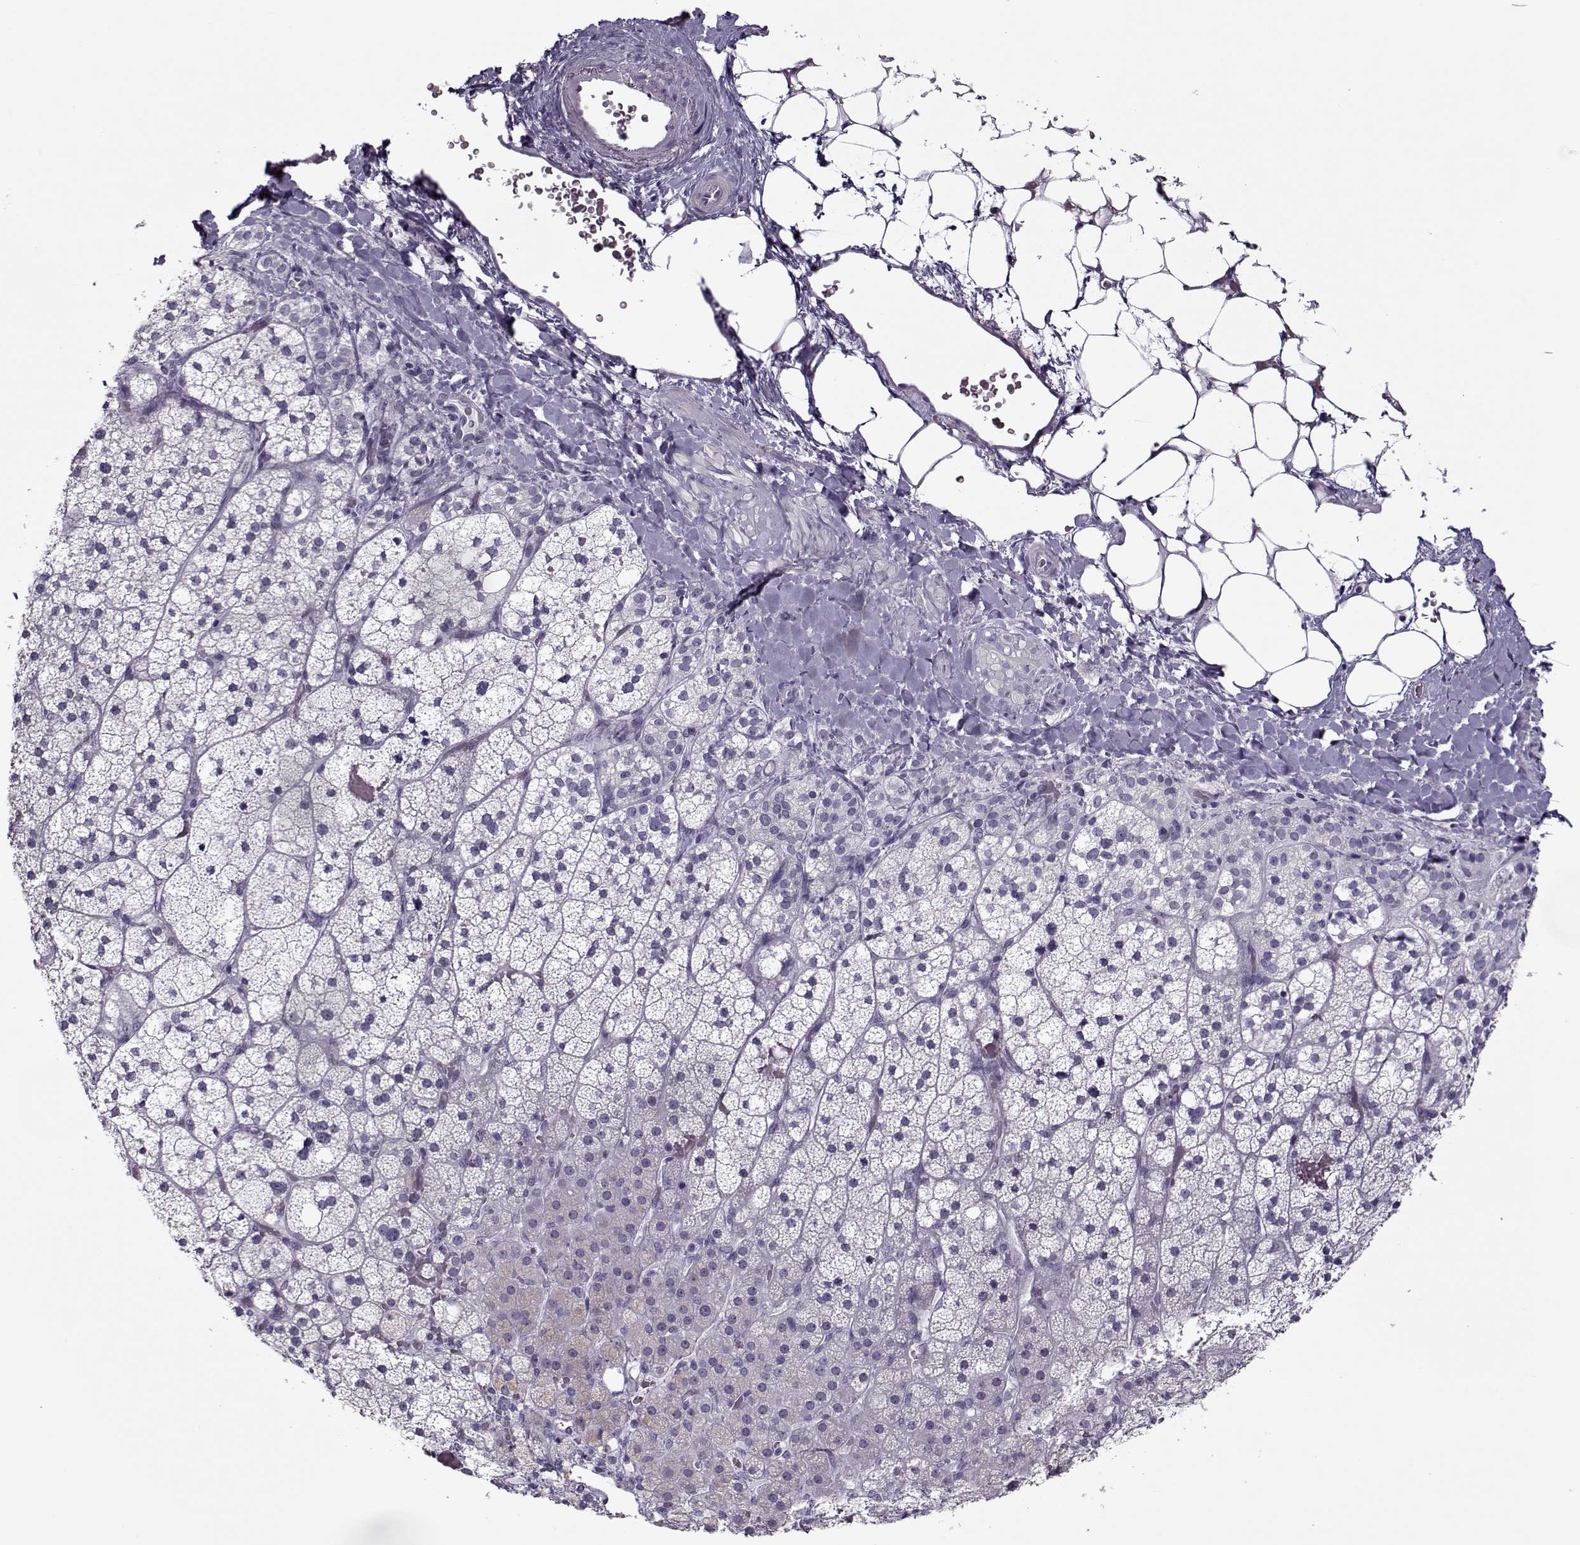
{"staining": {"intensity": "negative", "quantity": "none", "location": "none"}, "tissue": "adrenal gland", "cell_type": "Glandular cells", "image_type": "normal", "snomed": [{"axis": "morphology", "description": "Normal tissue, NOS"}, {"axis": "topography", "description": "Adrenal gland"}], "caption": "Adrenal gland stained for a protein using immunohistochemistry (IHC) demonstrates no expression glandular cells.", "gene": "CIBAR1", "patient": {"sex": "male", "age": 53}}